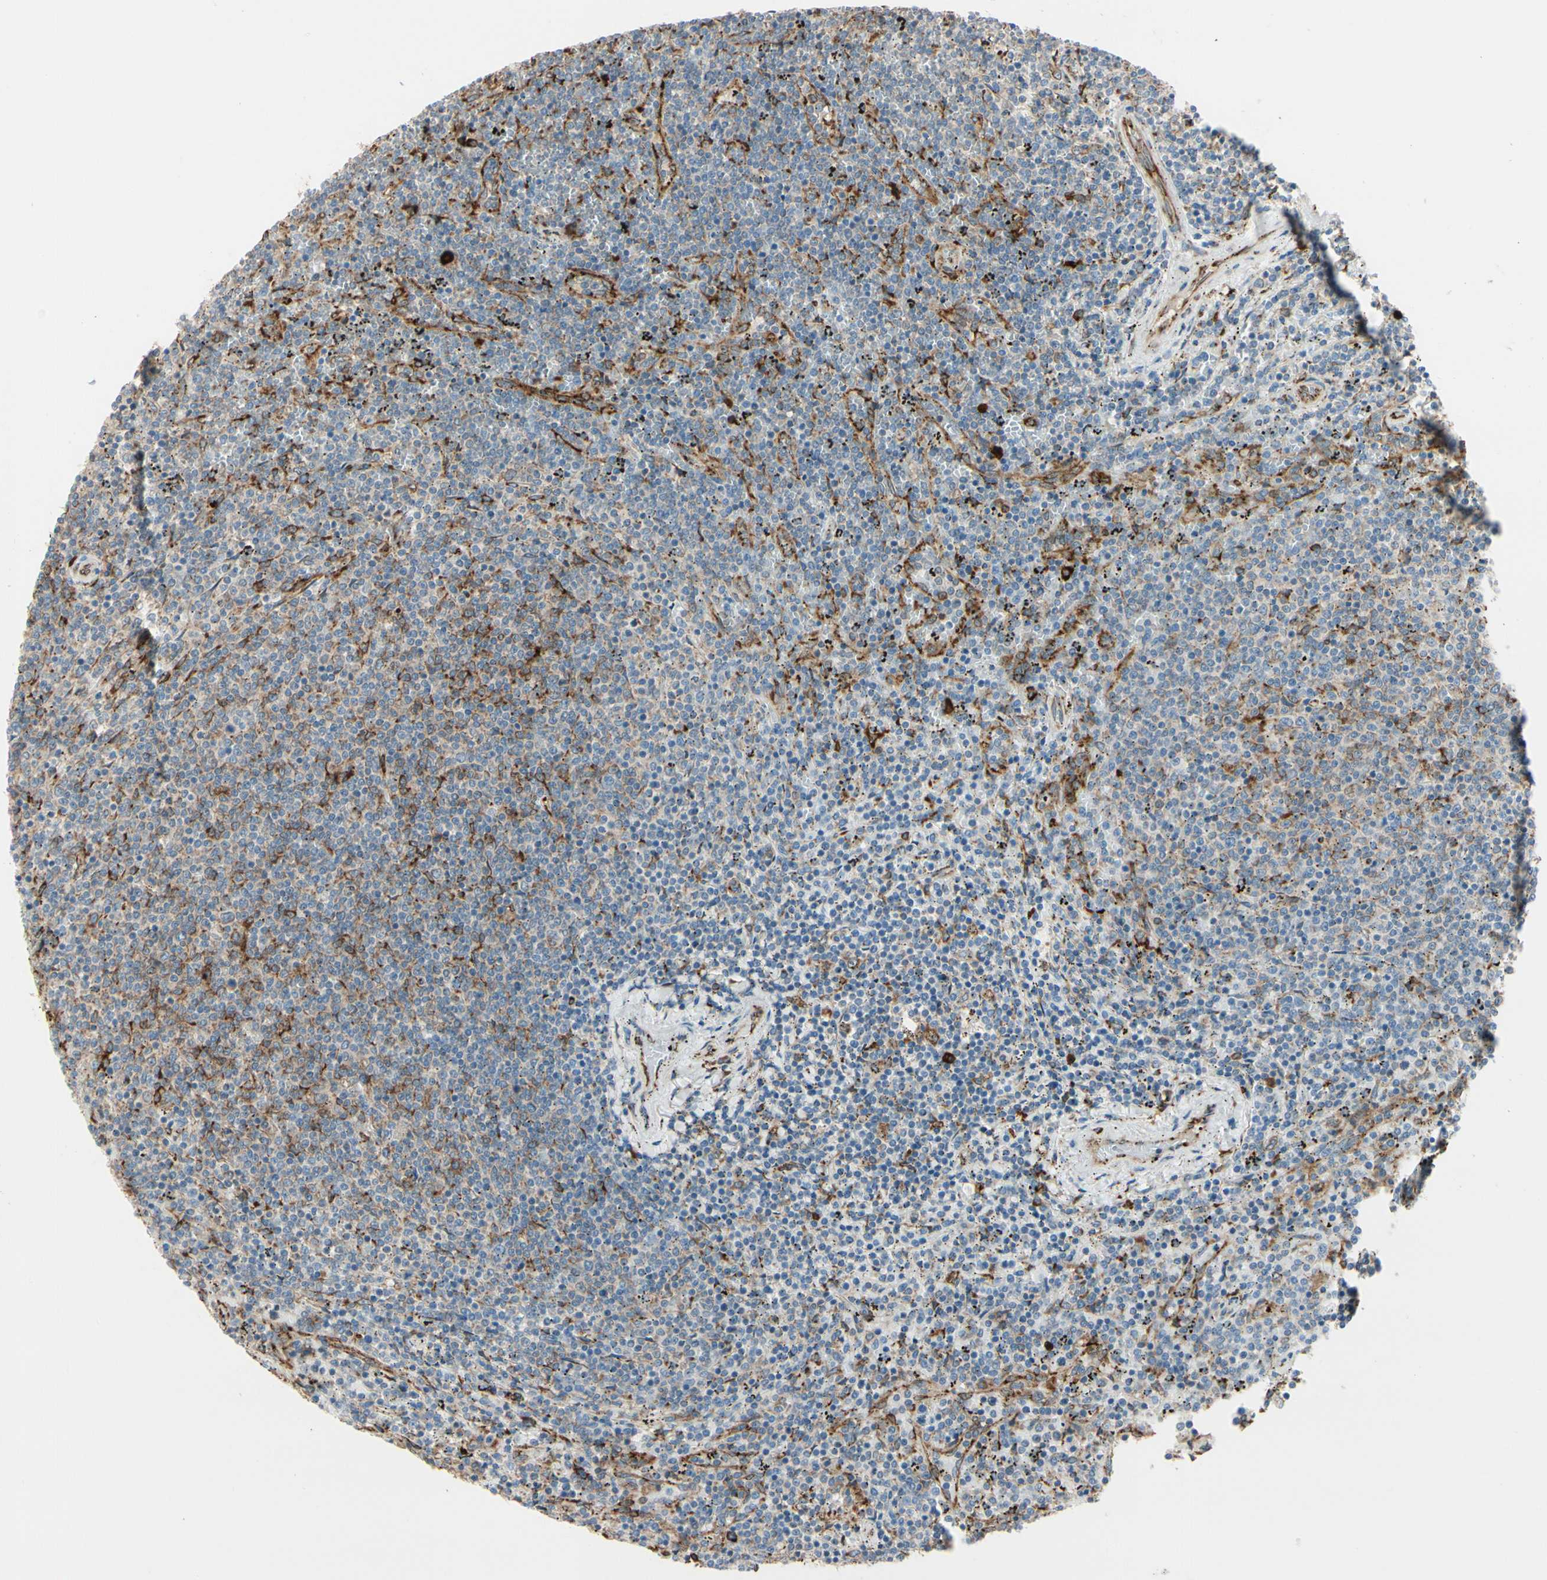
{"staining": {"intensity": "strong", "quantity": "<25%", "location": "cytoplasmic/membranous"}, "tissue": "lymphoma", "cell_type": "Tumor cells", "image_type": "cancer", "snomed": [{"axis": "morphology", "description": "Malignant lymphoma, non-Hodgkin's type, Low grade"}, {"axis": "topography", "description": "Spleen"}], "caption": "A medium amount of strong cytoplasmic/membranous staining is seen in about <25% of tumor cells in lymphoma tissue.", "gene": "RRBP1", "patient": {"sex": "female", "age": 50}}